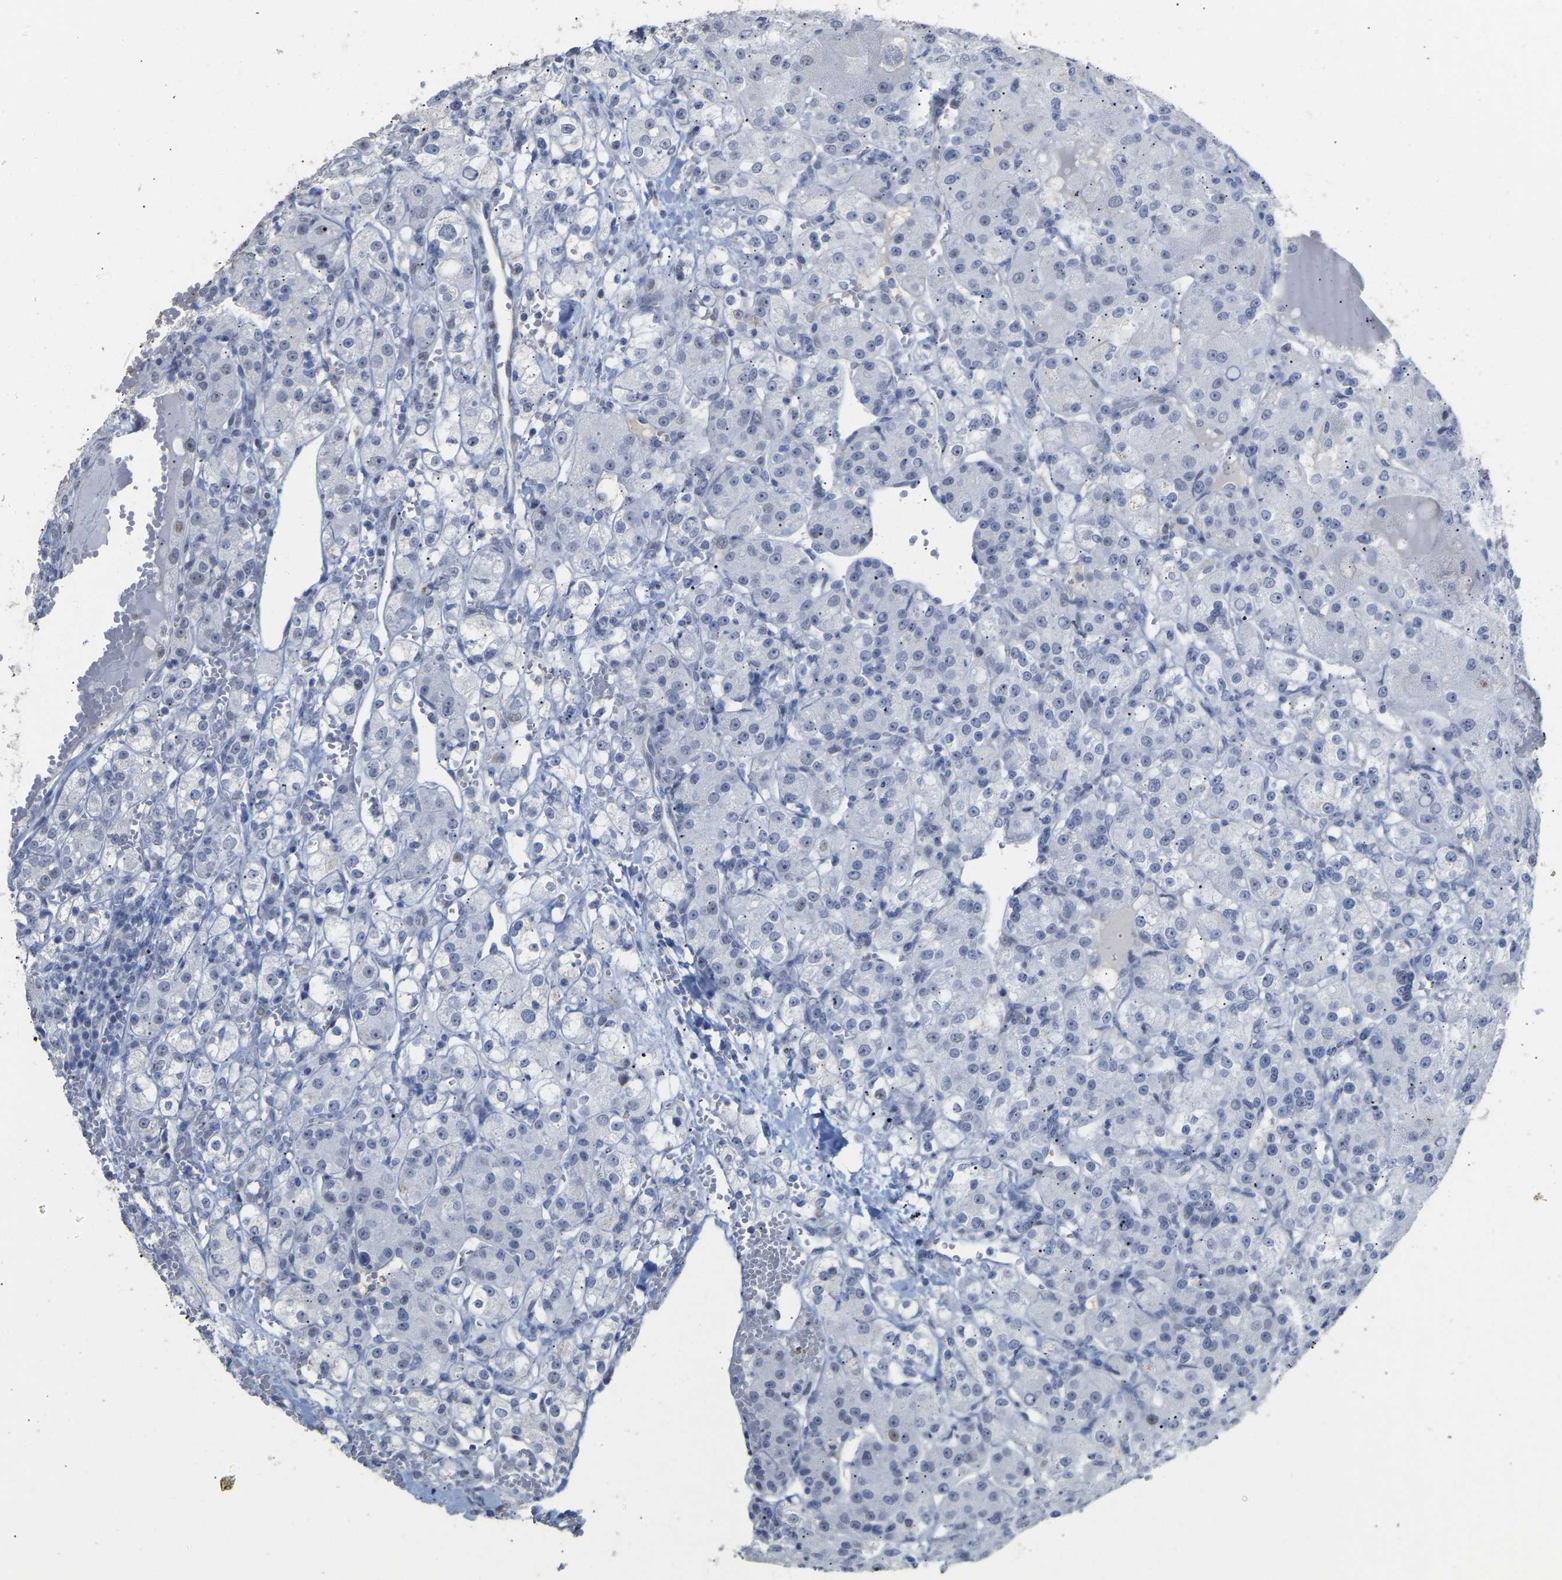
{"staining": {"intensity": "negative", "quantity": "none", "location": "none"}, "tissue": "renal cancer", "cell_type": "Tumor cells", "image_type": "cancer", "snomed": [{"axis": "morphology", "description": "Normal tissue, NOS"}, {"axis": "morphology", "description": "Adenocarcinoma, NOS"}, {"axis": "topography", "description": "Kidney"}], "caption": "This is an IHC histopathology image of human renal cancer. There is no staining in tumor cells.", "gene": "AMPH", "patient": {"sex": "male", "age": 61}}